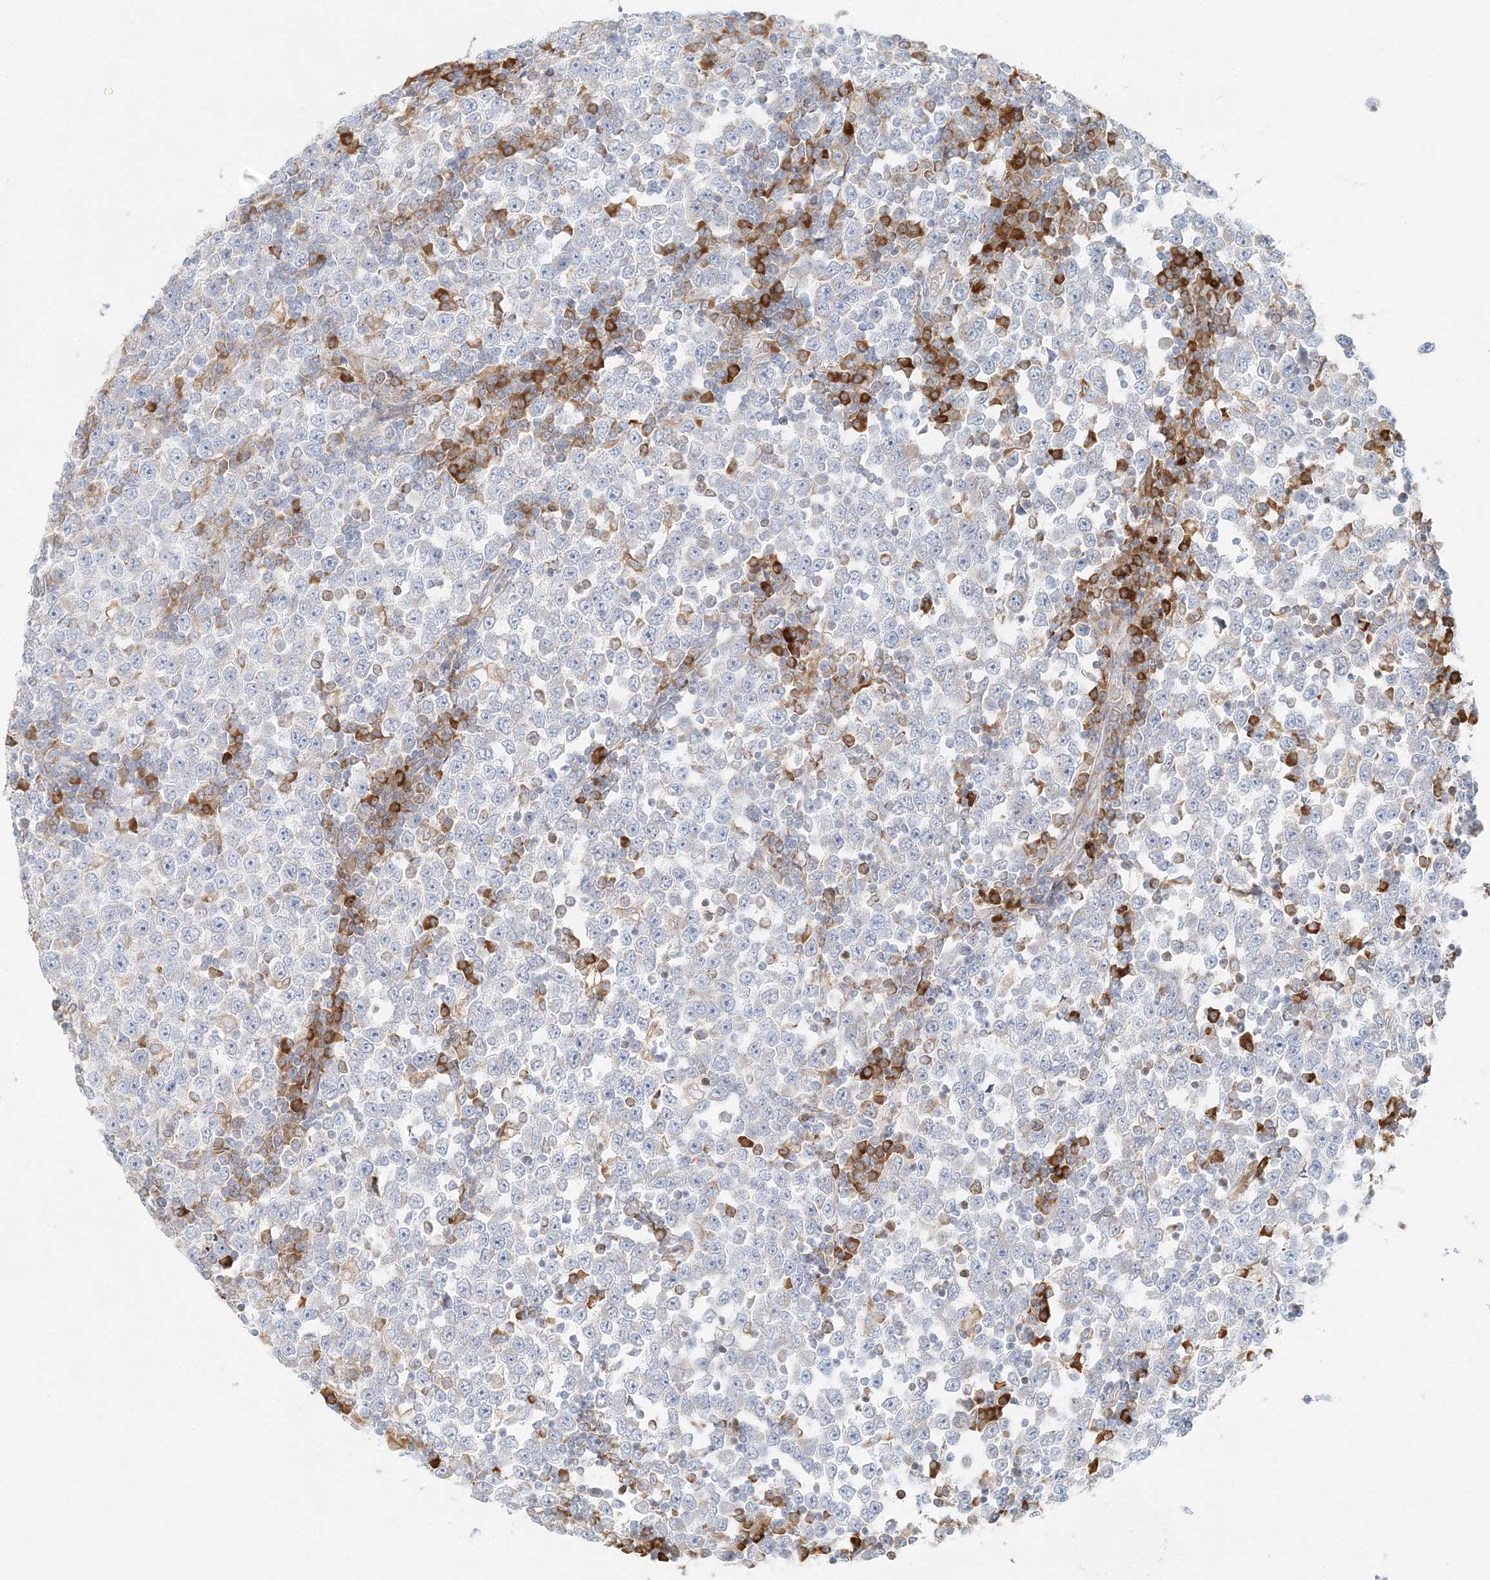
{"staining": {"intensity": "negative", "quantity": "none", "location": "none"}, "tissue": "testis cancer", "cell_type": "Tumor cells", "image_type": "cancer", "snomed": [{"axis": "morphology", "description": "Seminoma, NOS"}, {"axis": "topography", "description": "Testis"}], "caption": "This is an IHC image of testis cancer (seminoma). There is no staining in tumor cells.", "gene": "STK11IP", "patient": {"sex": "male", "age": 65}}